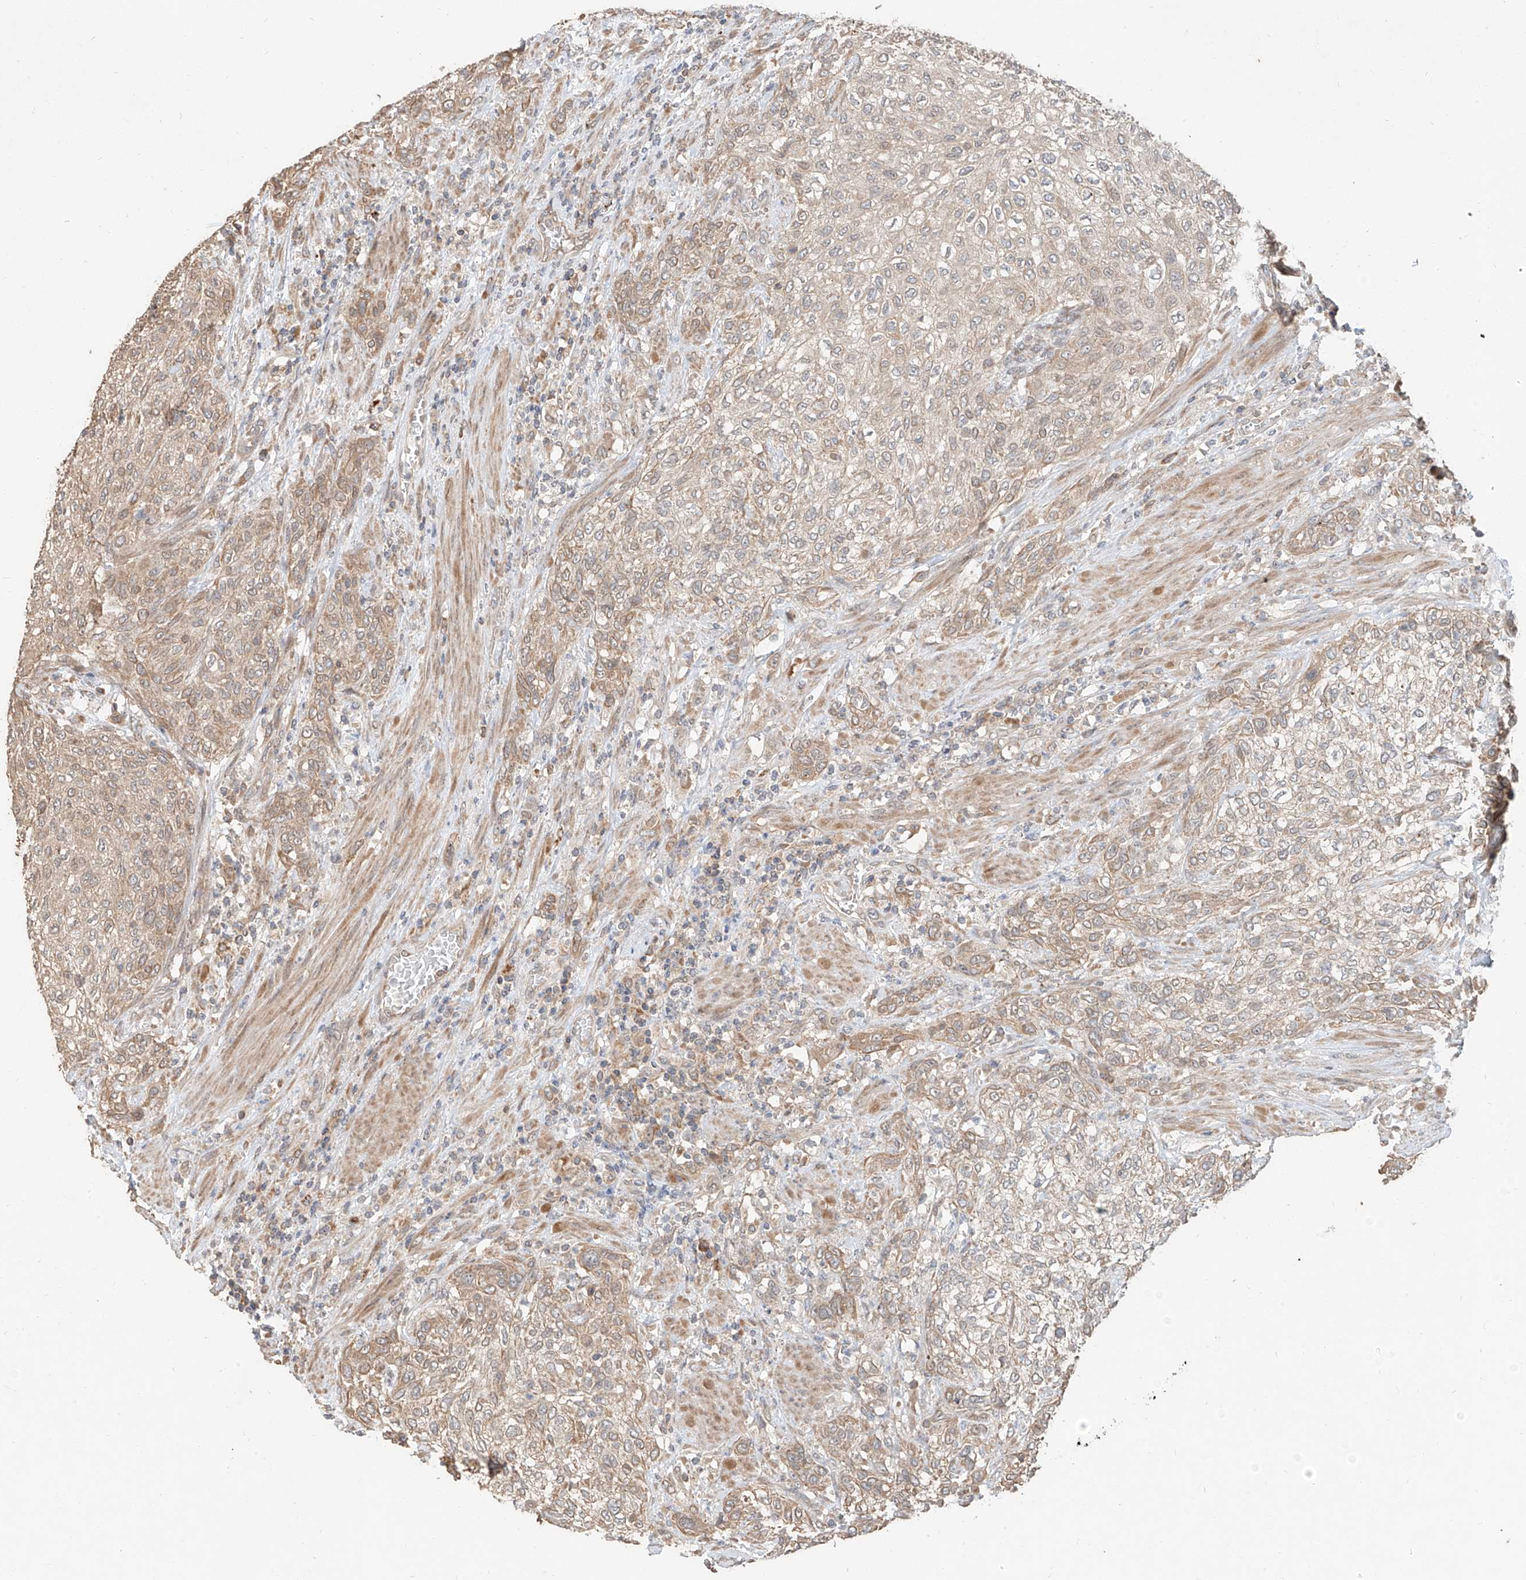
{"staining": {"intensity": "weak", "quantity": "25%-75%", "location": "cytoplasmic/membranous"}, "tissue": "urothelial cancer", "cell_type": "Tumor cells", "image_type": "cancer", "snomed": [{"axis": "morphology", "description": "Urothelial carcinoma, High grade"}, {"axis": "topography", "description": "Urinary bladder"}], "caption": "Weak cytoplasmic/membranous protein positivity is appreciated in about 25%-75% of tumor cells in urothelial cancer.", "gene": "STX19", "patient": {"sex": "male", "age": 35}}